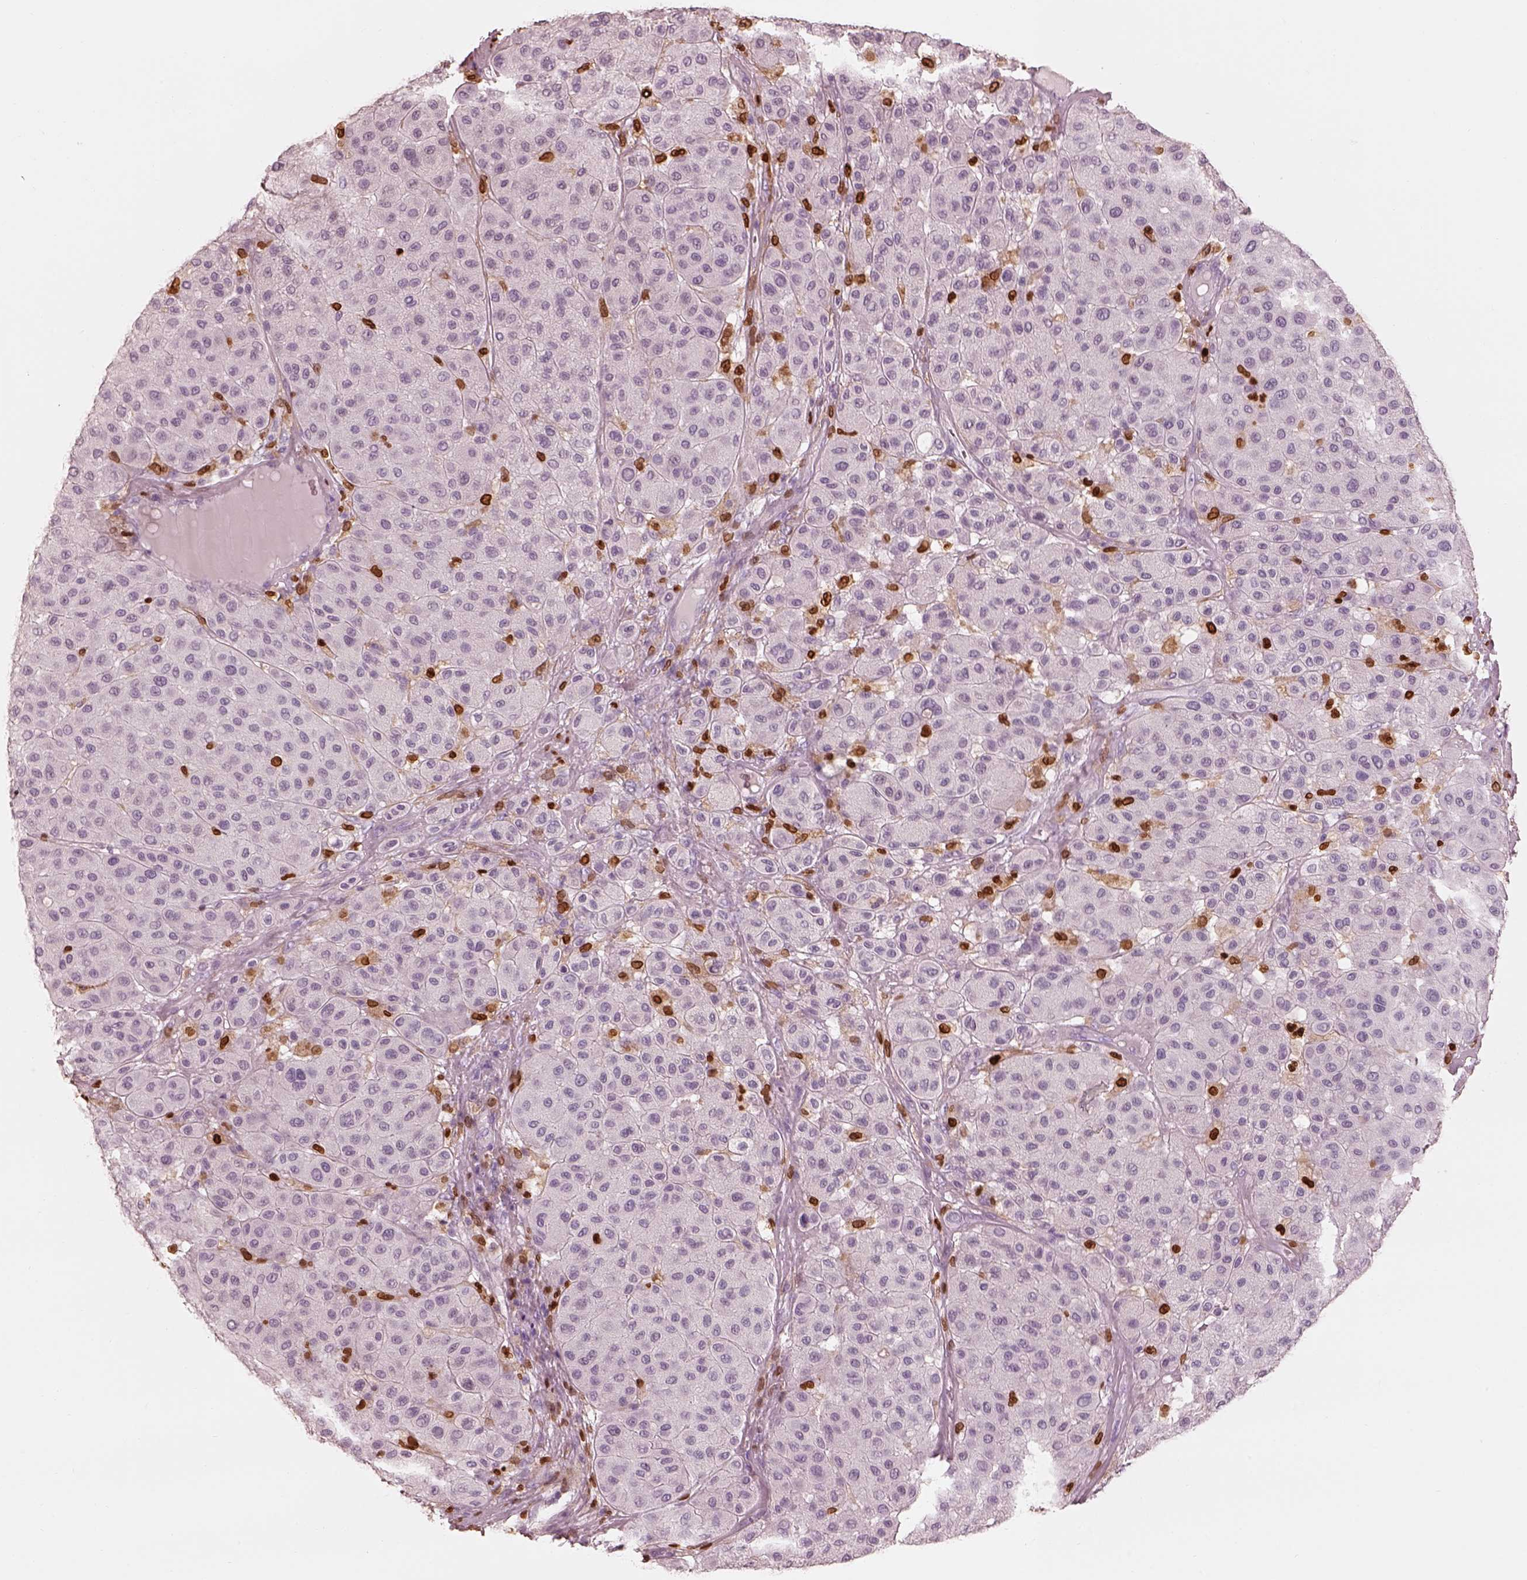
{"staining": {"intensity": "negative", "quantity": "none", "location": "none"}, "tissue": "melanoma", "cell_type": "Tumor cells", "image_type": "cancer", "snomed": [{"axis": "morphology", "description": "Malignant melanoma, Metastatic site"}, {"axis": "topography", "description": "Smooth muscle"}], "caption": "Immunohistochemistry image of human melanoma stained for a protein (brown), which reveals no staining in tumor cells.", "gene": "ALOX5", "patient": {"sex": "male", "age": 41}}